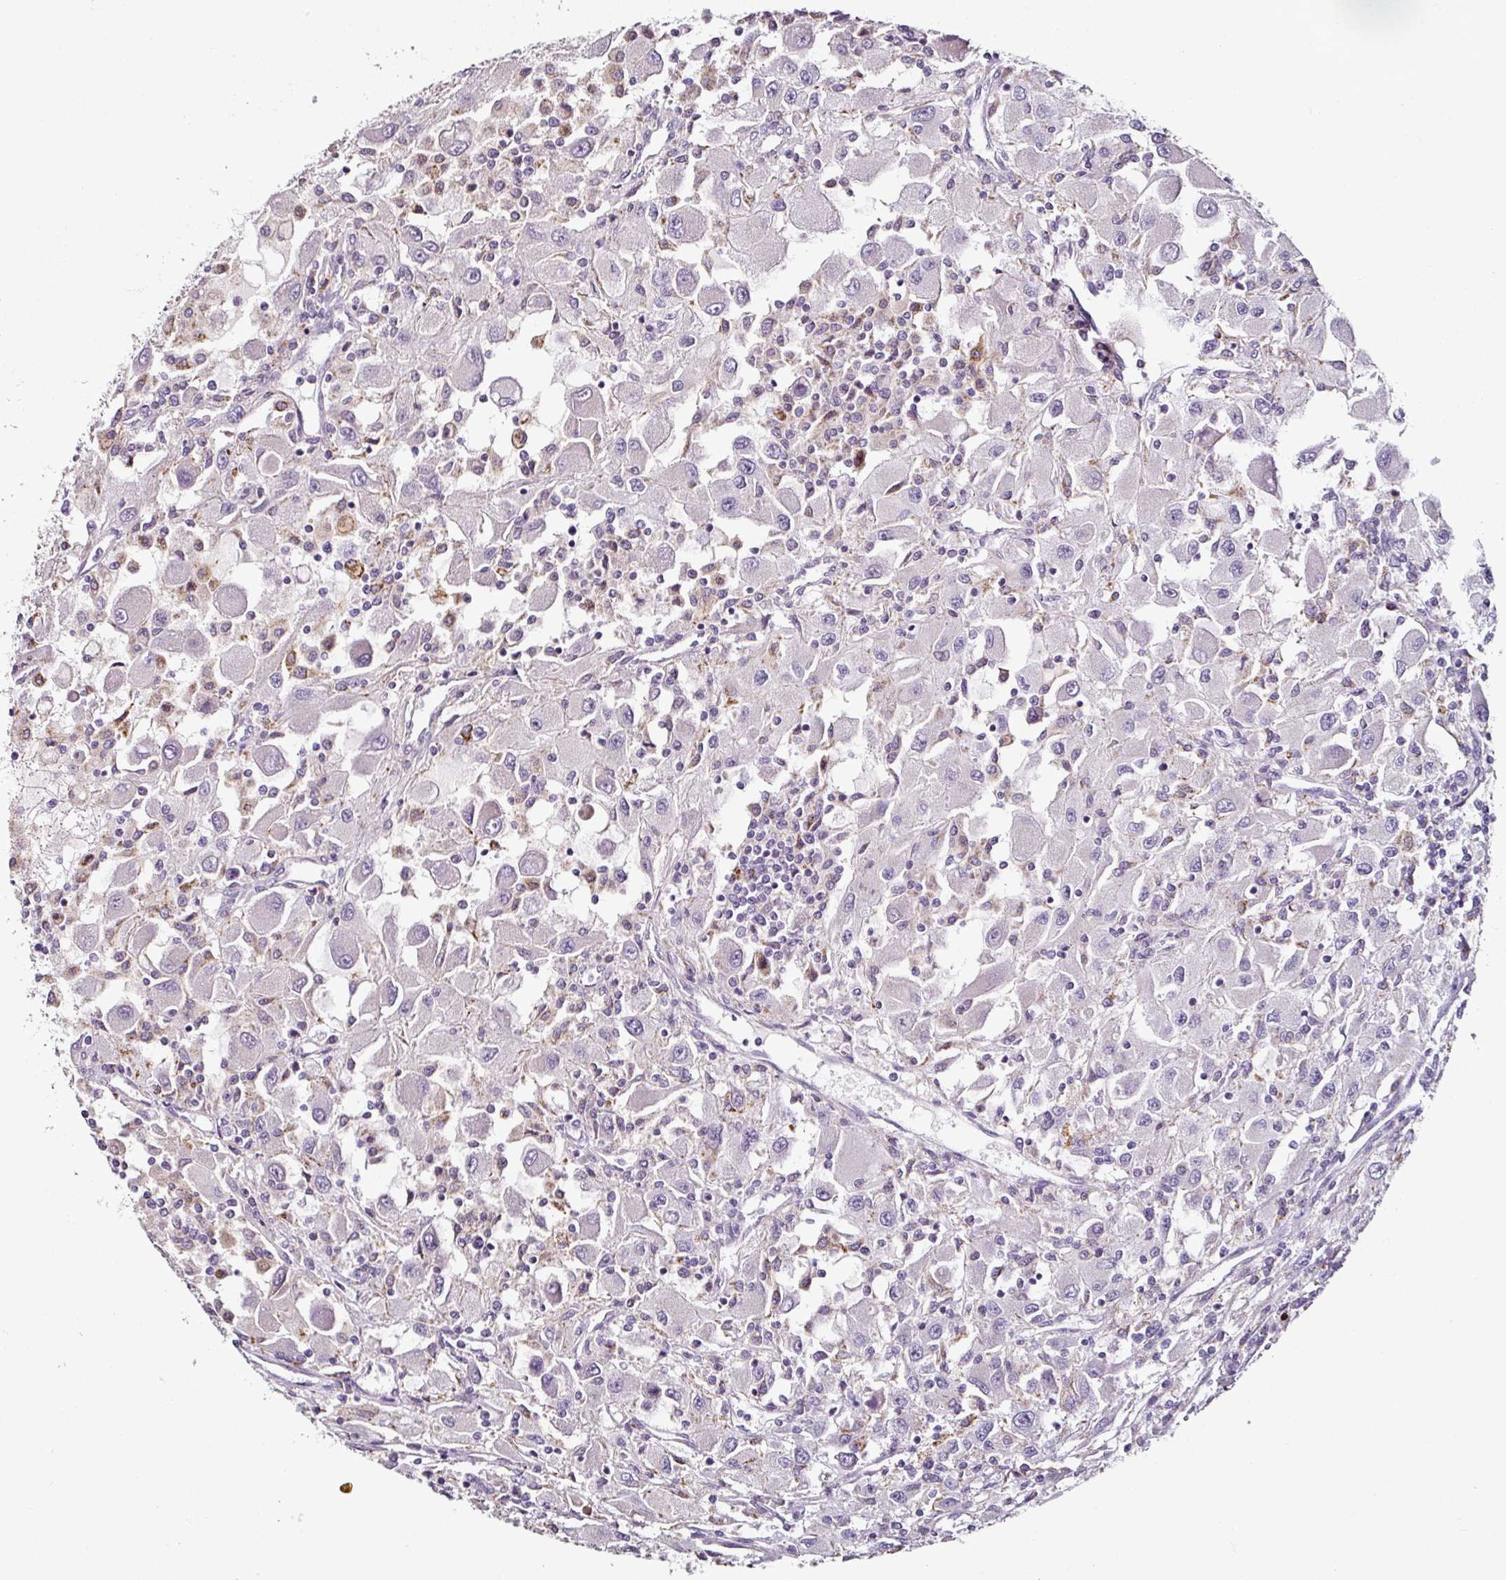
{"staining": {"intensity": "negative", "quantity": "none", "location": "none"}, "tissue": "renal cancer", "cell_type": "Tumor cells", "image_type": "cancer", "snomed": [{"axis": "morphology", "description": "Adenocarcinoma, NOS"}, {"axis": "topography", "description": "Kidney"}], "caption": "Tumor cells show no significant protein staining in renal cancer.", "gene": "CAP2", "patient": {"sex": "female", "age": 67}}